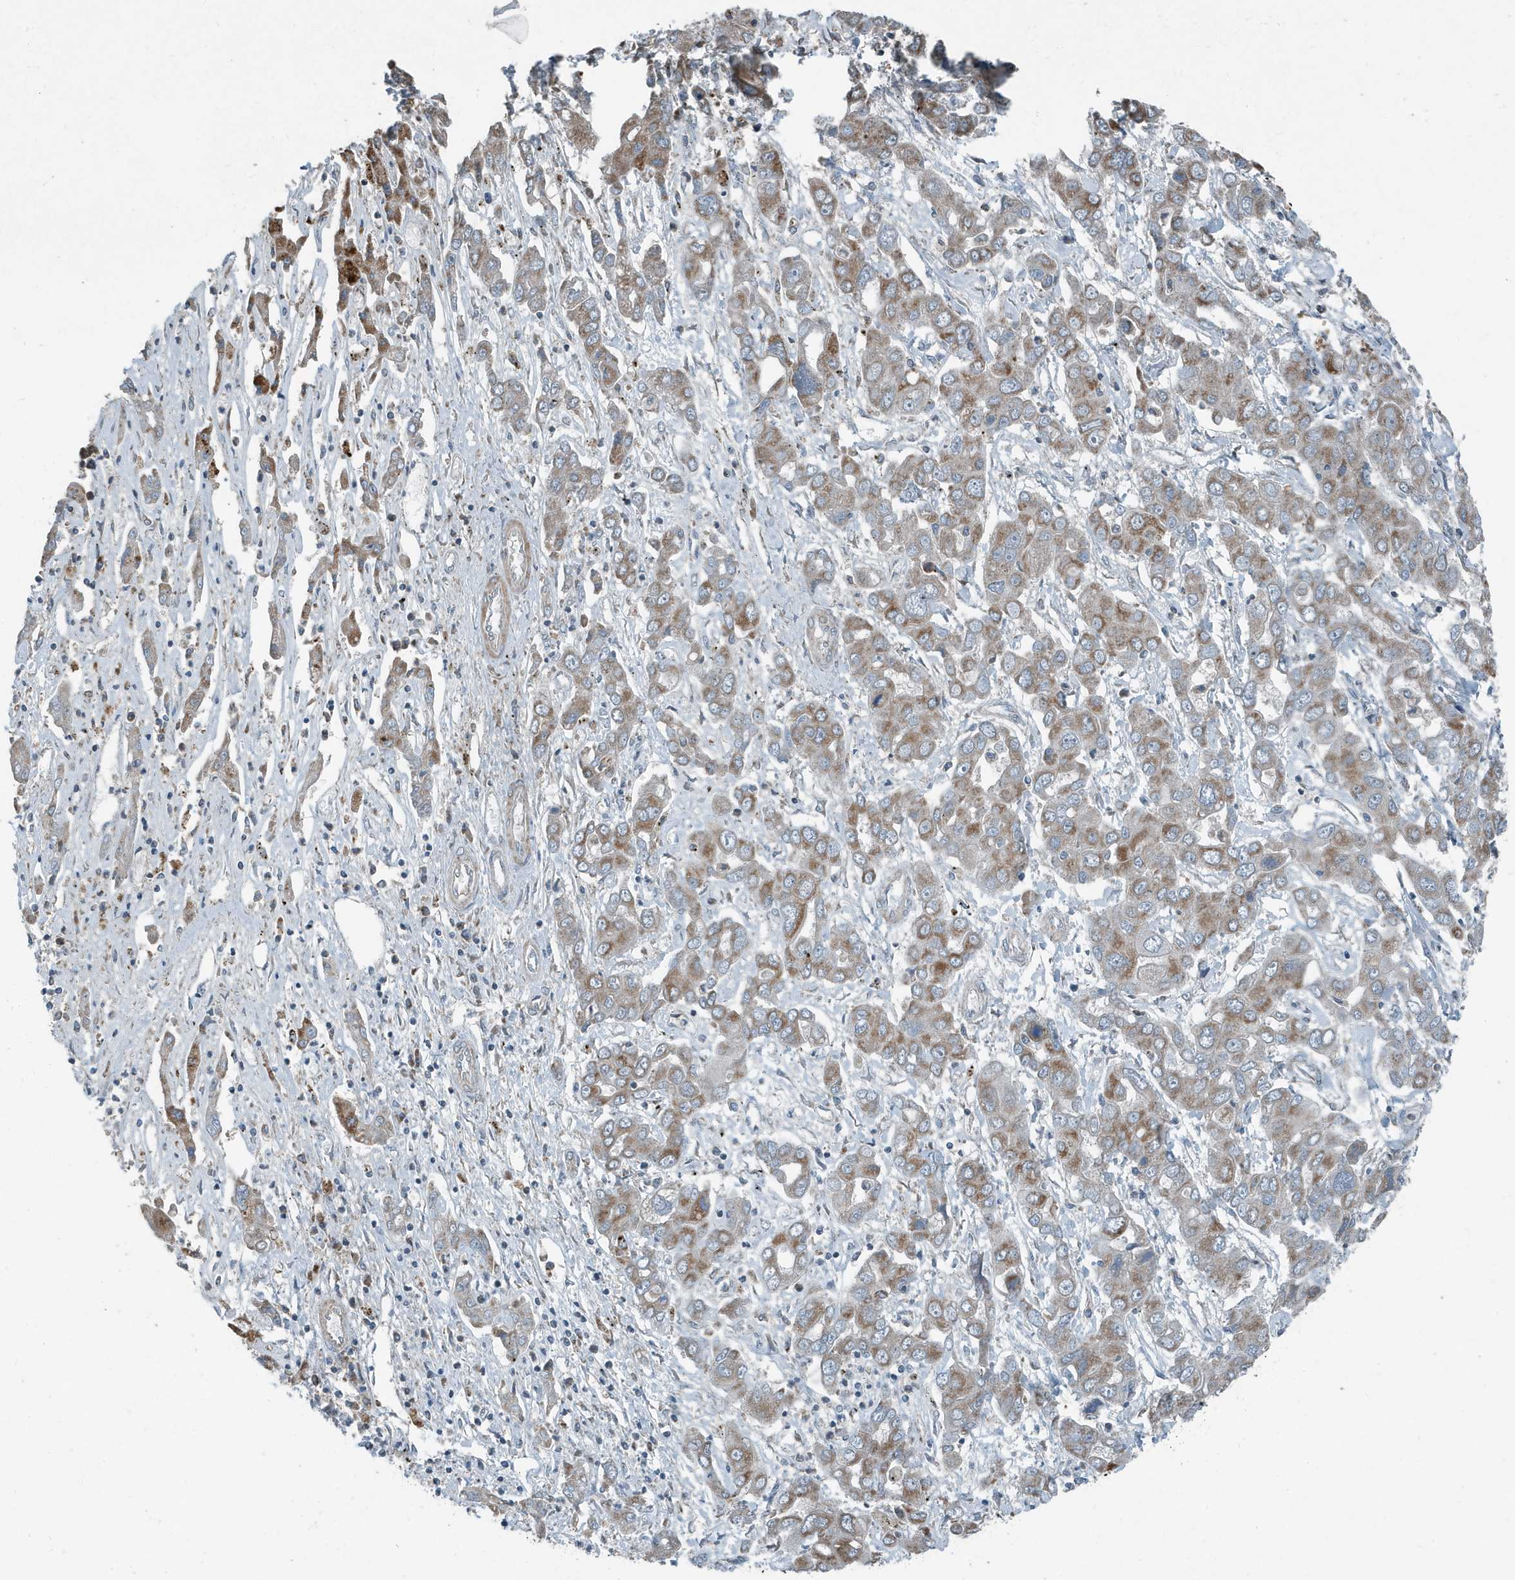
{"staining": {"intensity": "moderate", "quantity": "25%-75%", "location": "cytoplasmic/membranous"}, "tissue": "liver cancer", "cell_type": "Tumor cells", "image_type": "cancer", "snomed": [{"axis": "morphology", "description": "Cholangiocarcinoma"}, {"axis": "topography", "description": "Liver"}], "caption": "Approximately 25%-75% of tumor cells in human liver cancer show moderate cytoplasmic/membranous protein staining as visualized by brown immunohistochemical staining.", "gene": "MT-CYB", "patient": {"sex": "male", "age": 67}}